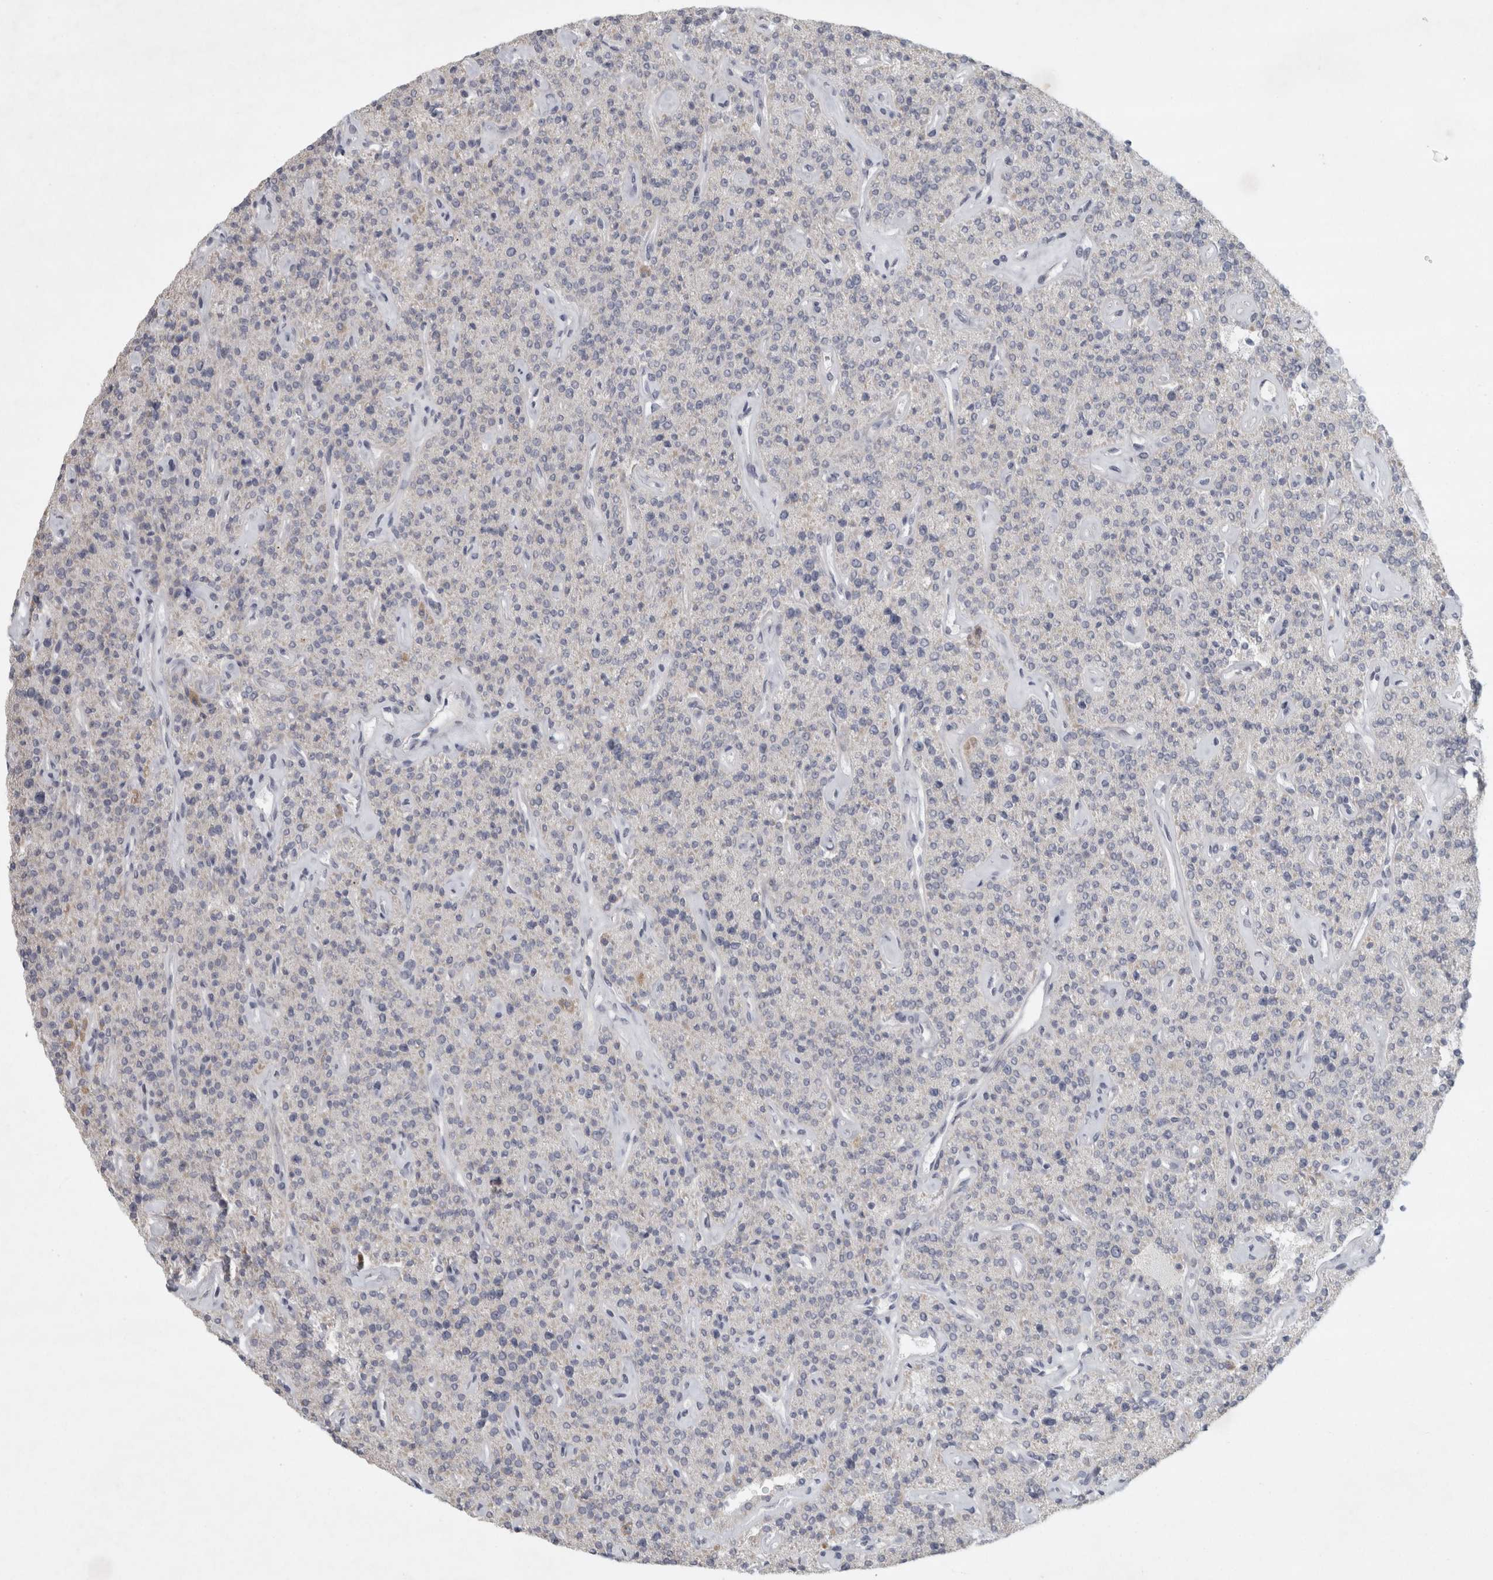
{"staining": {"intensity": "negative", "quantity": "none", "location": "none"}, "tissue": "parathyroid gland", "cell_type": "Glandular cells", "image_type": "normal", "snomed": [{"axis": "morphology", "description": "Normal tissue, NOS"}, {"axis": "topography", "description": "Parathyroid gland"}], "caption": "IHC of unremarkable parathyroid gland shows no staining in glandular cells.", "gene": "PTPRN2", "patient": {"sex": "male", "age": 46}}